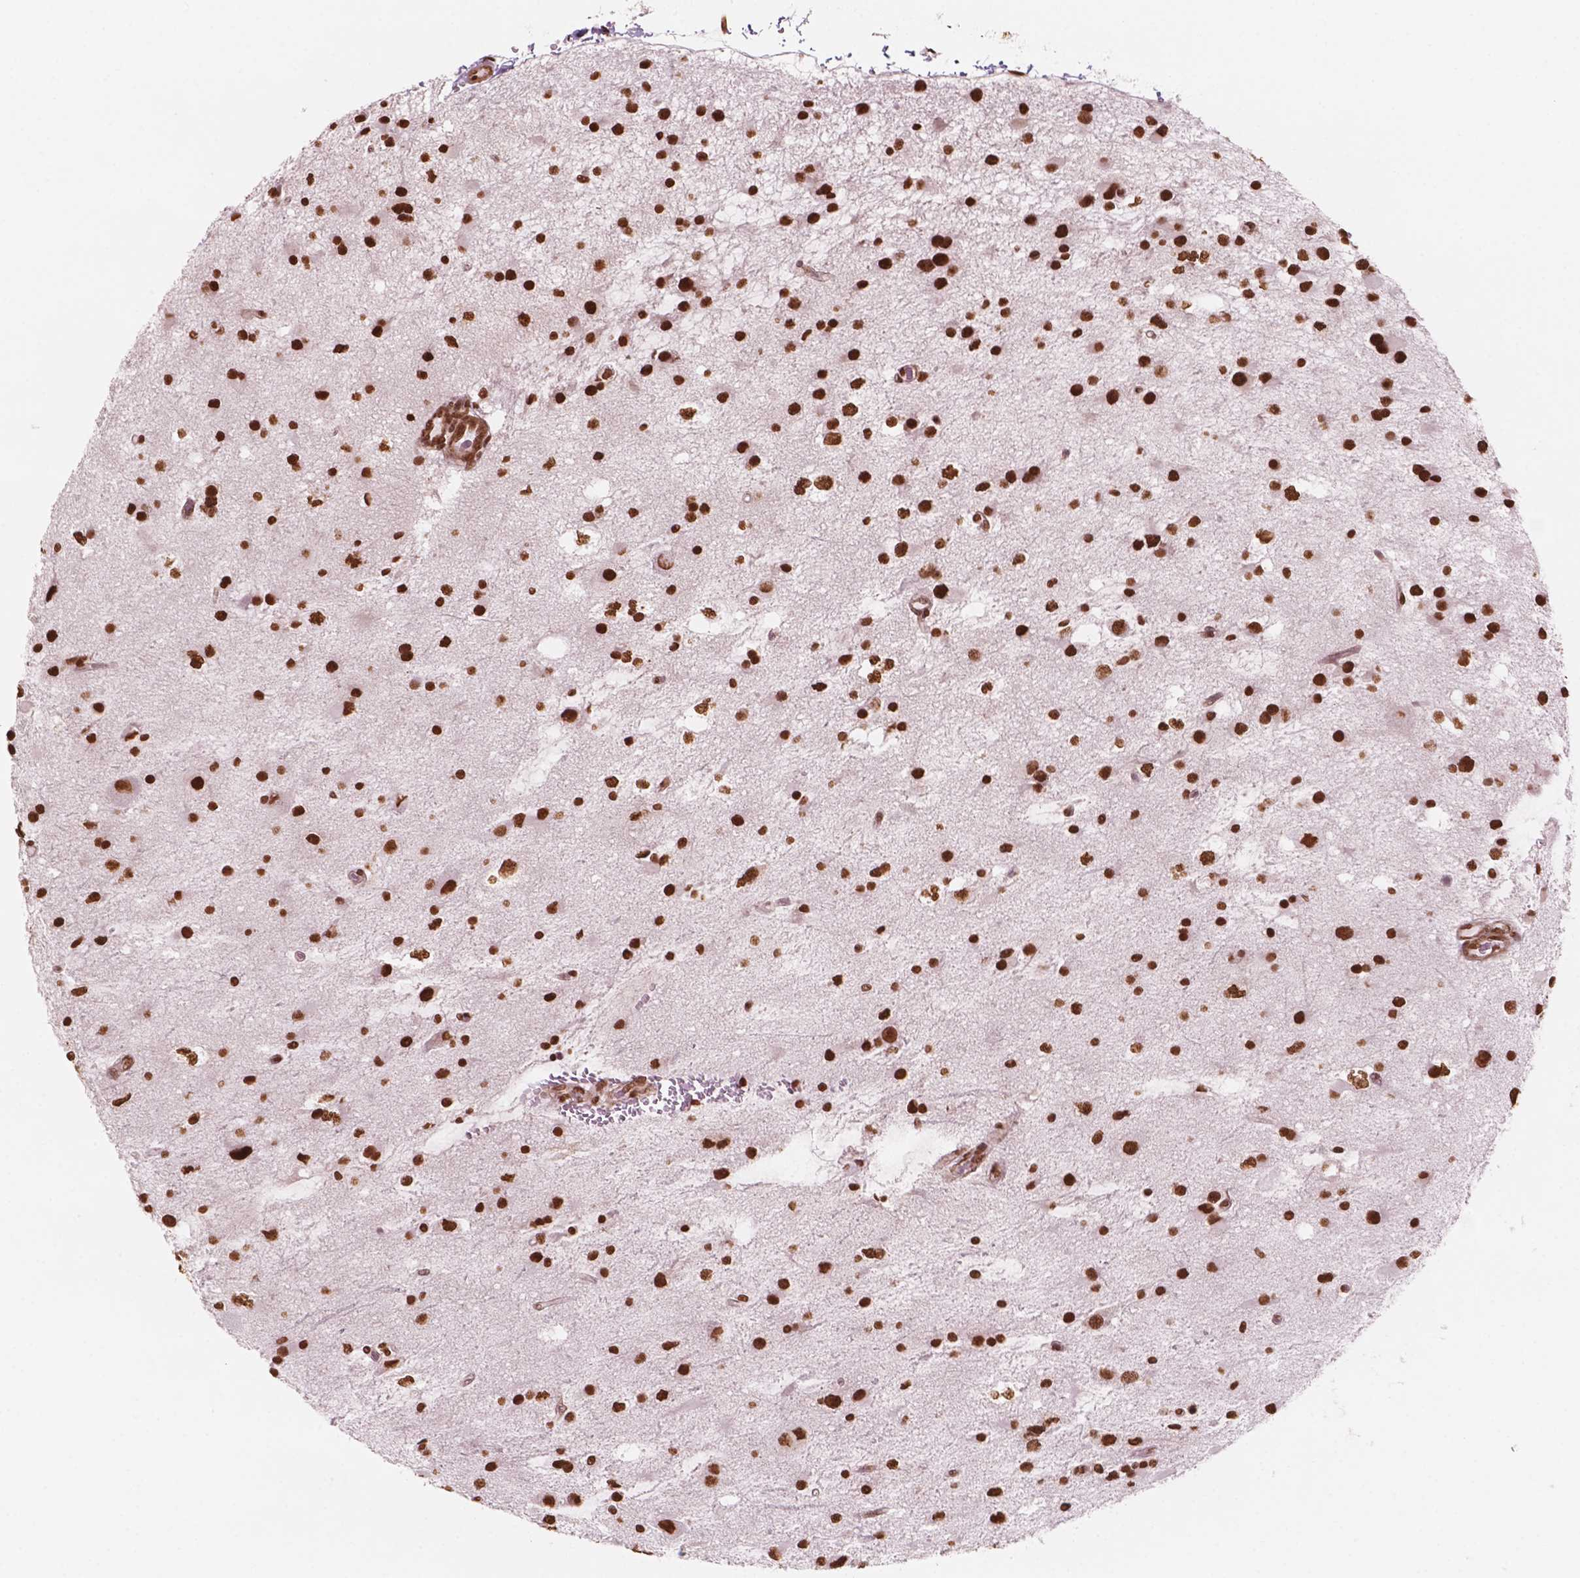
{"staining": {"intensity": "strong", "quantity": ">75%", "location": "nuclear"}, "tissue": "glioma", "cell_type": "Tumor cells", "image_type": "cancer", "snomed": [{"axis": "morphology", "description": "Glioma, malignant, Low grade"}, {"axis": "topography", "description": "Brain"}], "caption": "Protein staining displays strong nuclear expression in approximately >75% of tumor cells in malignant low-grade glioma.", "gene": "GTF3C5", "patient": {"sex": "female", "age": 32}}